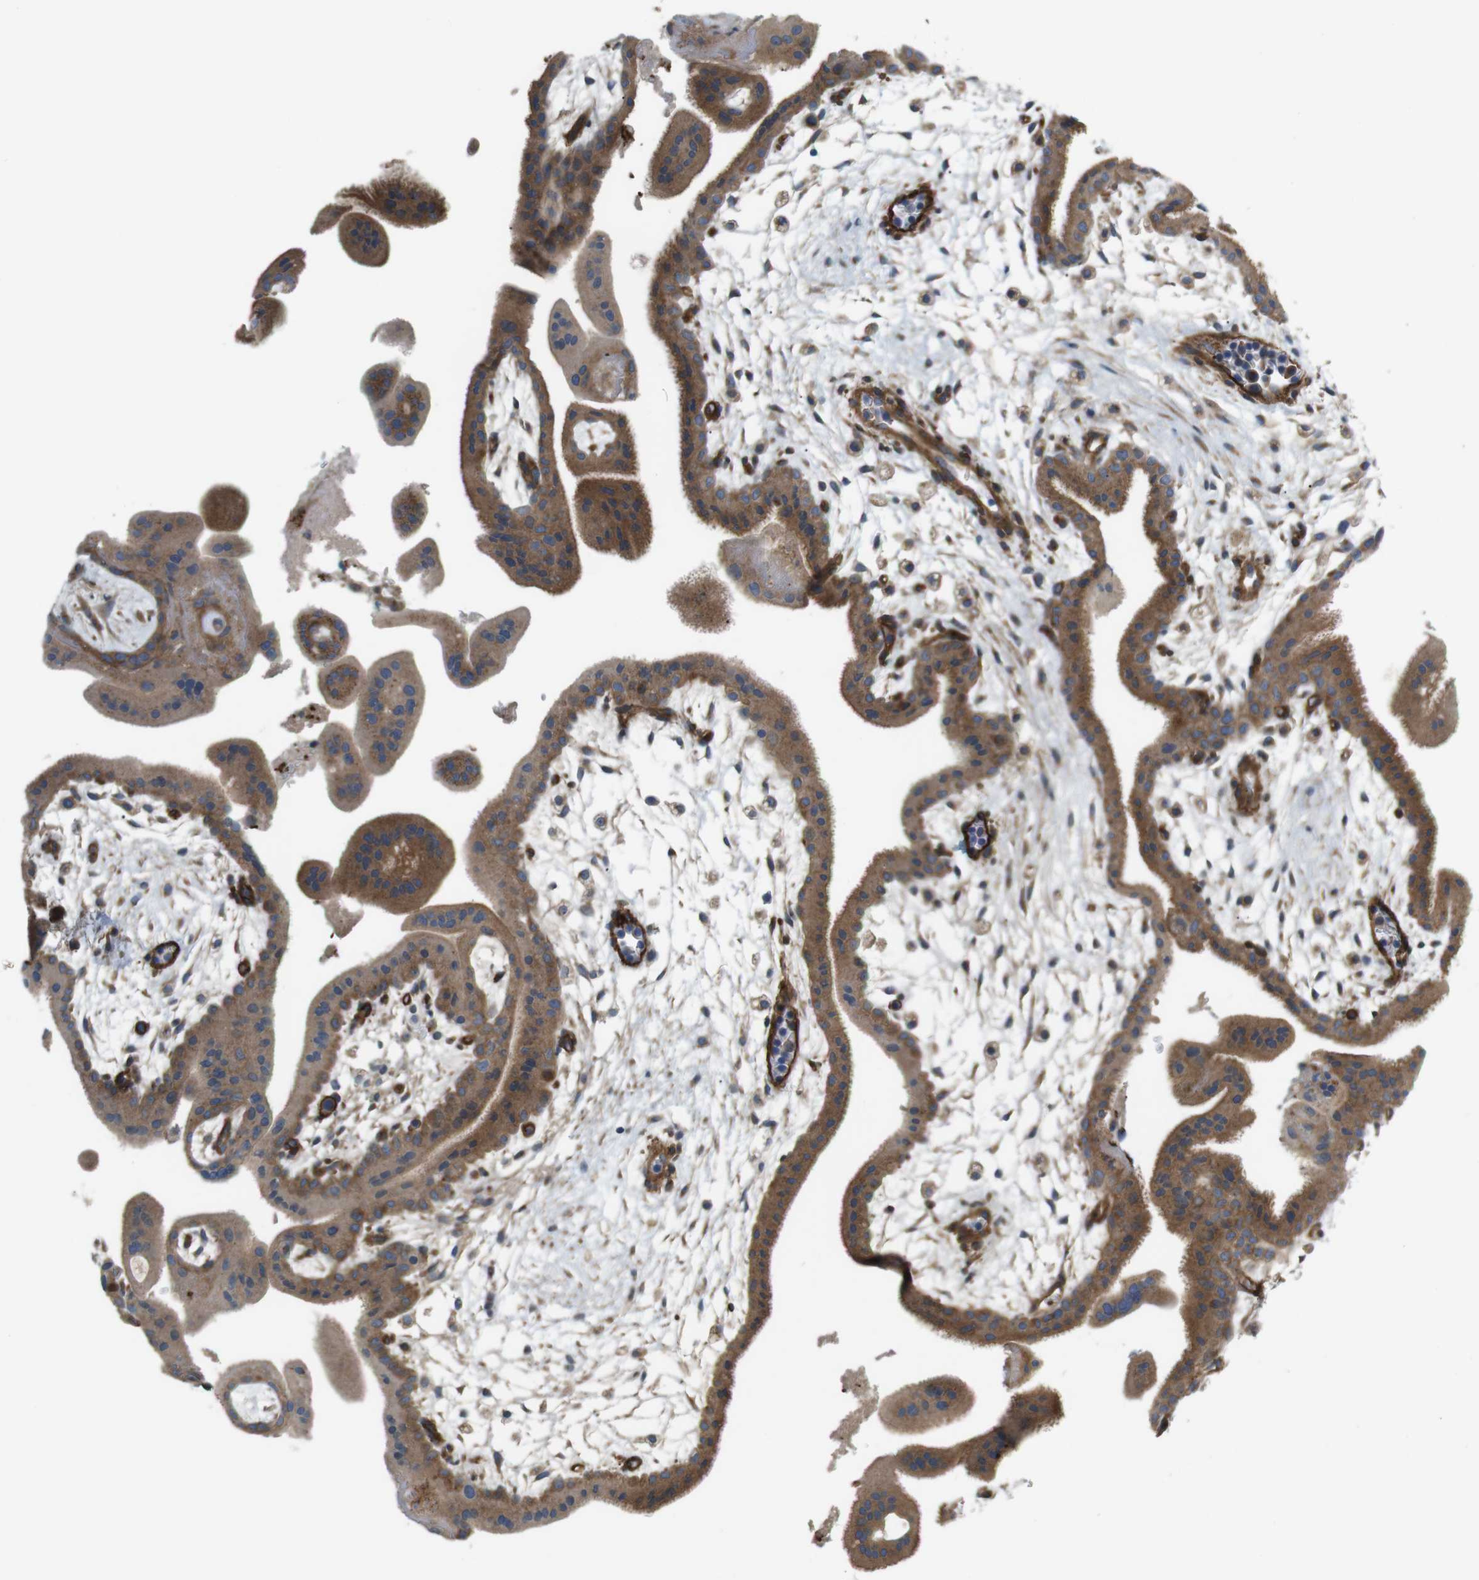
{"staining": {"intensity": "moderate", "quantity": ">75%", "location": "cytoplasmic/membranous"}, "tissue": "placenta", "cell_type": "Decidual cells", "image_type": "normal", "snomed": [{"axis": "morphology", "description": "Normal tissue, NOS"}, {"axis": "topography", "description": "Placenta"}], "caption": "Immunohistochemical staining of benign placenta shows medium levels of moderate cytoplasmic/membranous positivity in approximately >75% of decidual cells.", "gene": "BVES", "patient": {"sex": "female", "age": 35}}